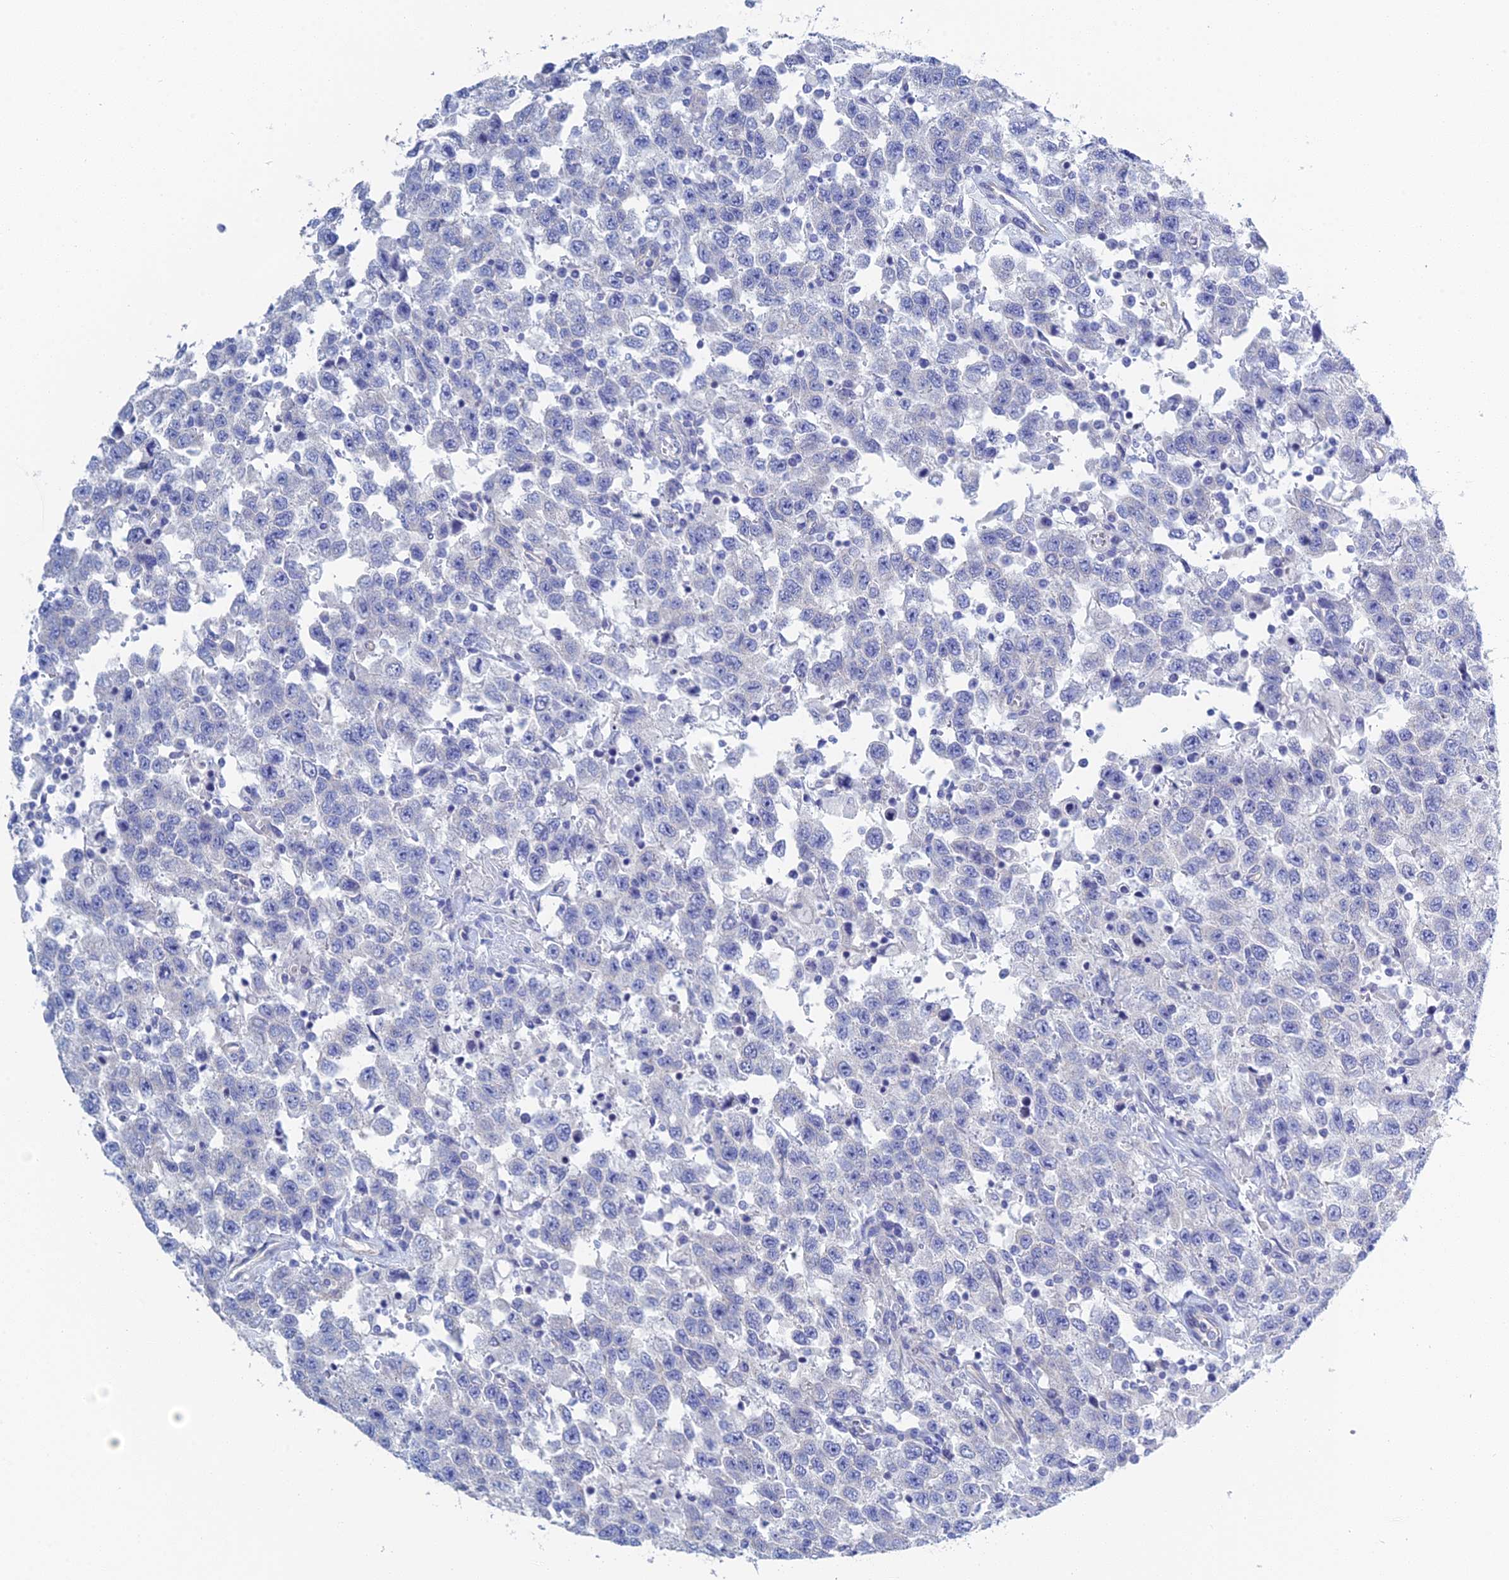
{"staining": {"intensity": "negative", "quantity": "none", "location": "none"}, "tissue": "testis cancer", "cell_type": "Tumor cells", "image_type": "cancer", "snomed": [{"axis": "morphology", "description": "Seminoma, NOS"}, {"axis": "topography", "description": "Testis"}], "caption": "Tumor cells are negative for protein expression in human testis seminoma.", "gene": "PCDHA8", "patient": {"sex": "male", "age": 41}}